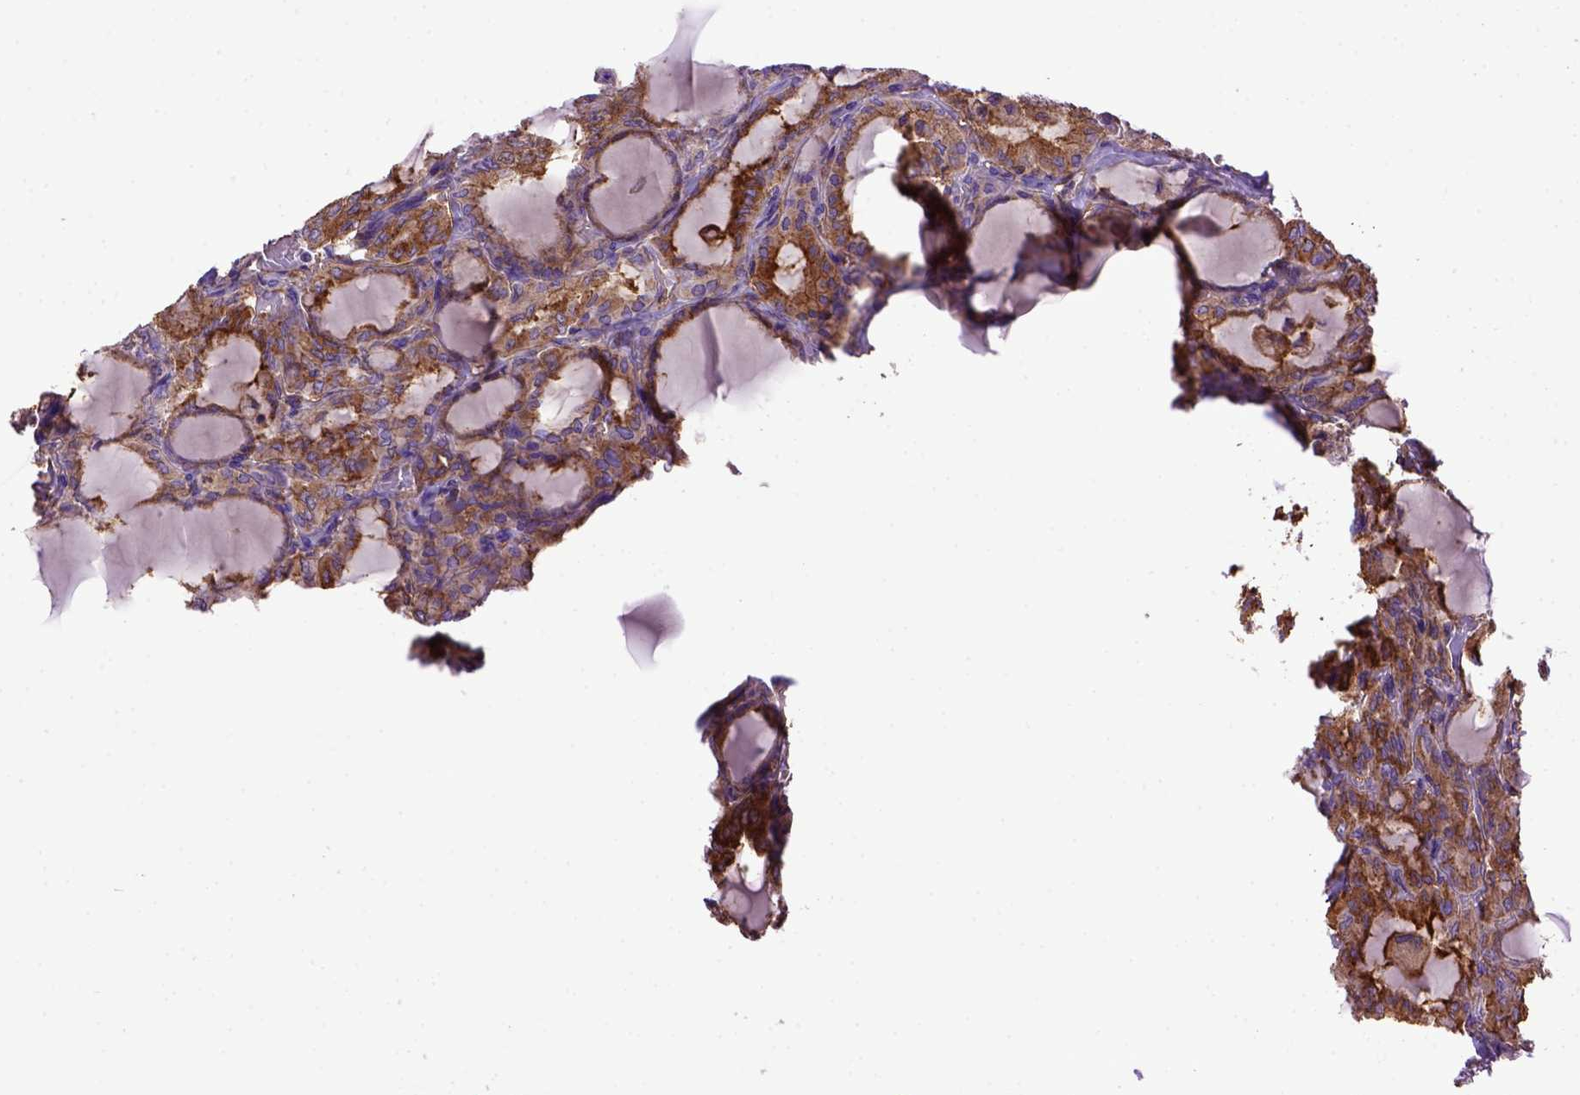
{"staining": {"intensity": "moderate", "quantity": ">75%", "location": "cytoplasmic/membranous"}, "tissue": "thyroid cancer", "cell_type": "Tumor cells", "image_type": "cancer", "snomed": [{"axis": "morphology", "description": "Papillary adenocarcinoma, NOS"}, {"axis": "topography", "description": "Thyroid gland"}], "caption": "There is medium levels of moderate cytoplasmic/membranous positivity in tumor cells of thyroid papillary adenocarcinoma, as demonstrated by immunohistochemical staining (brown color).", "gene": "MVP", "patient": {"sex": "male", "age": 20}}